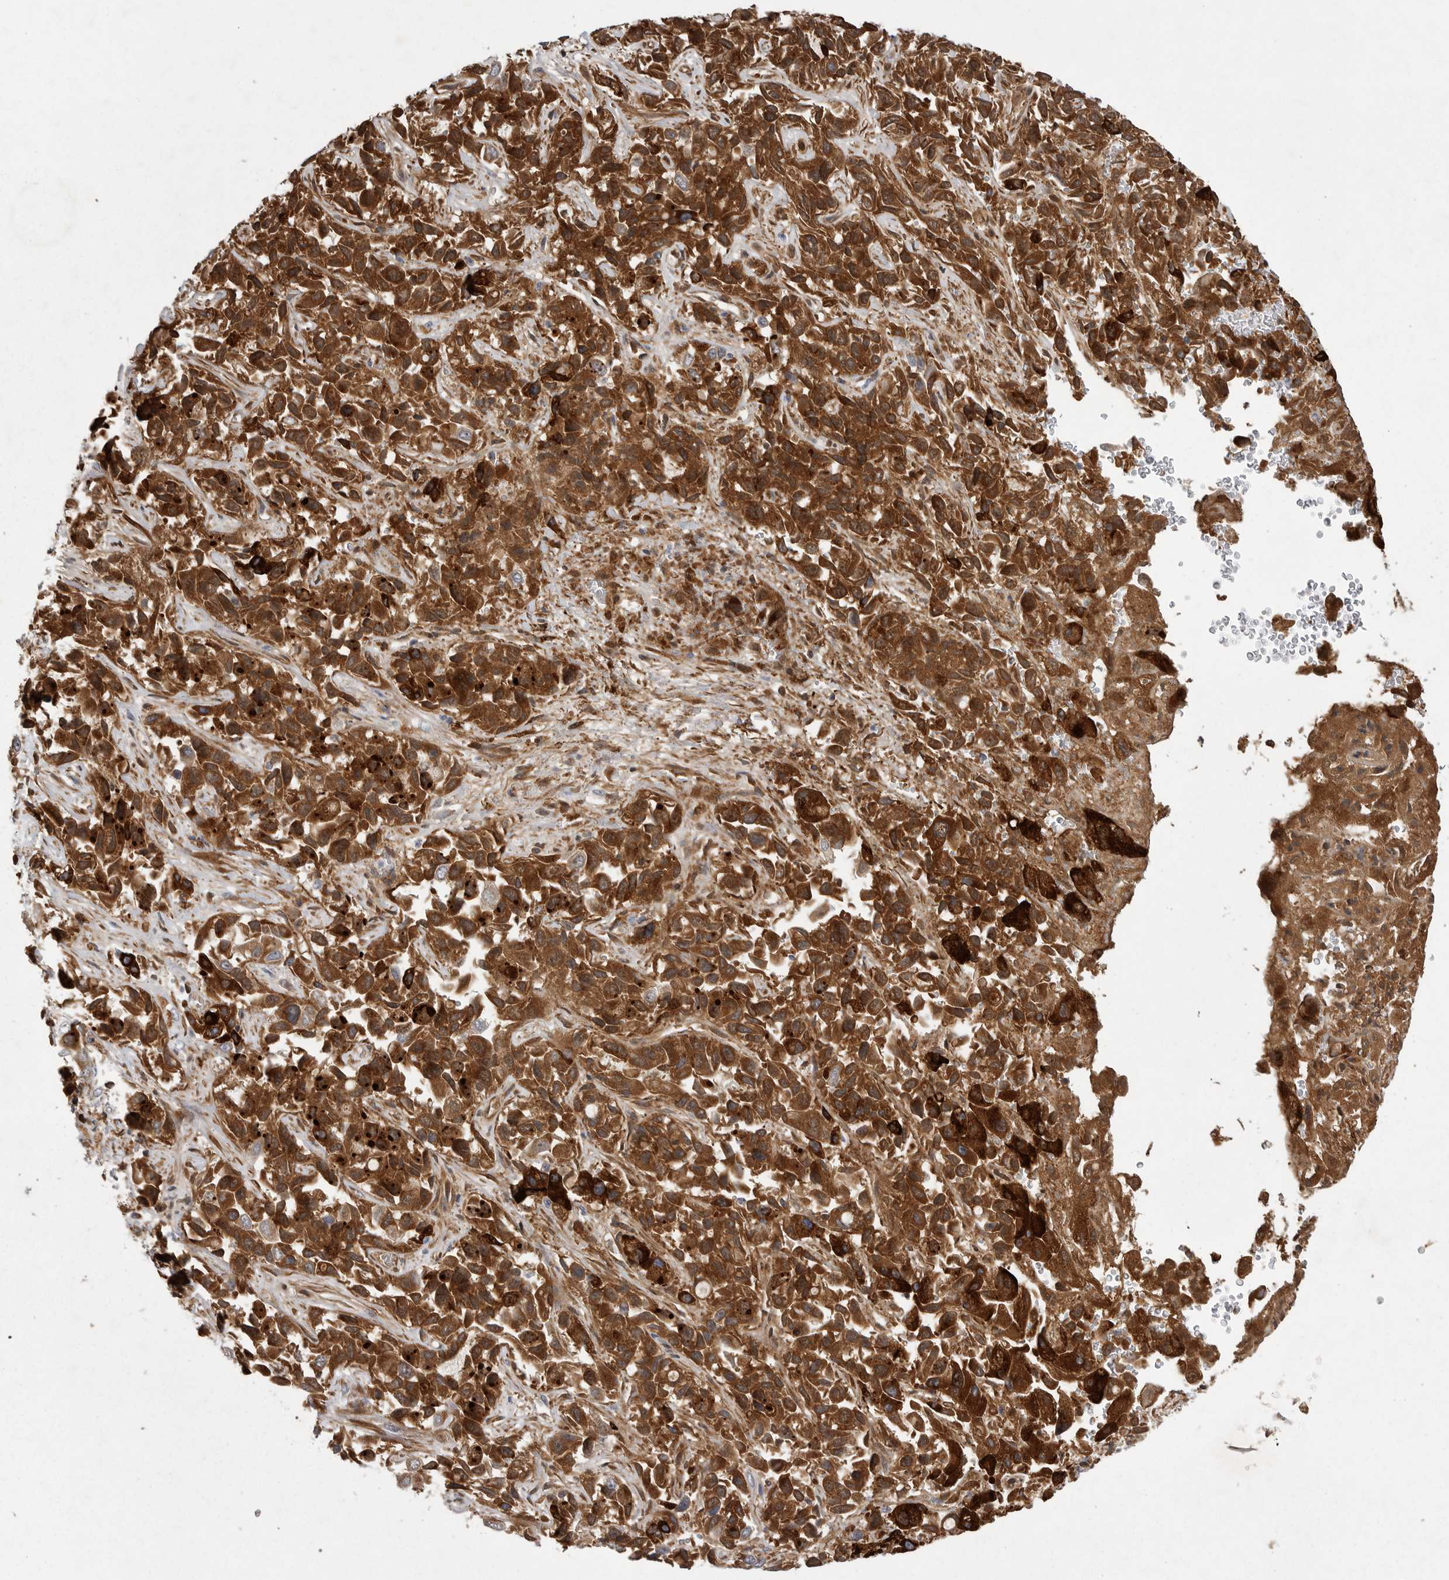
{"staining": {"intensity": "strong", "quantity": ">75%", "location": "cytoplasmic/membranous"}, "tissue": "liver cancer", "cell_type": "Tumor cells", "image_type": "cancer", "snomed": [{"axis": "morphology", "description": "Cholangiocarcinoma"}, {"axis": "topography", "description": "Liver"}], "caption": "Cholangiocarcinoma (liver) was stained to show a protein in brown. There is high levels of strong cytoplasmic/membranous expression in about >75% of tumor cells. The staining was performed using DAB, with brown indicating positive protein expression. Nuclei are stained blue with hematoxylin.", "gene": "CRP", "patient": {"sex": "female", "age": 52}}